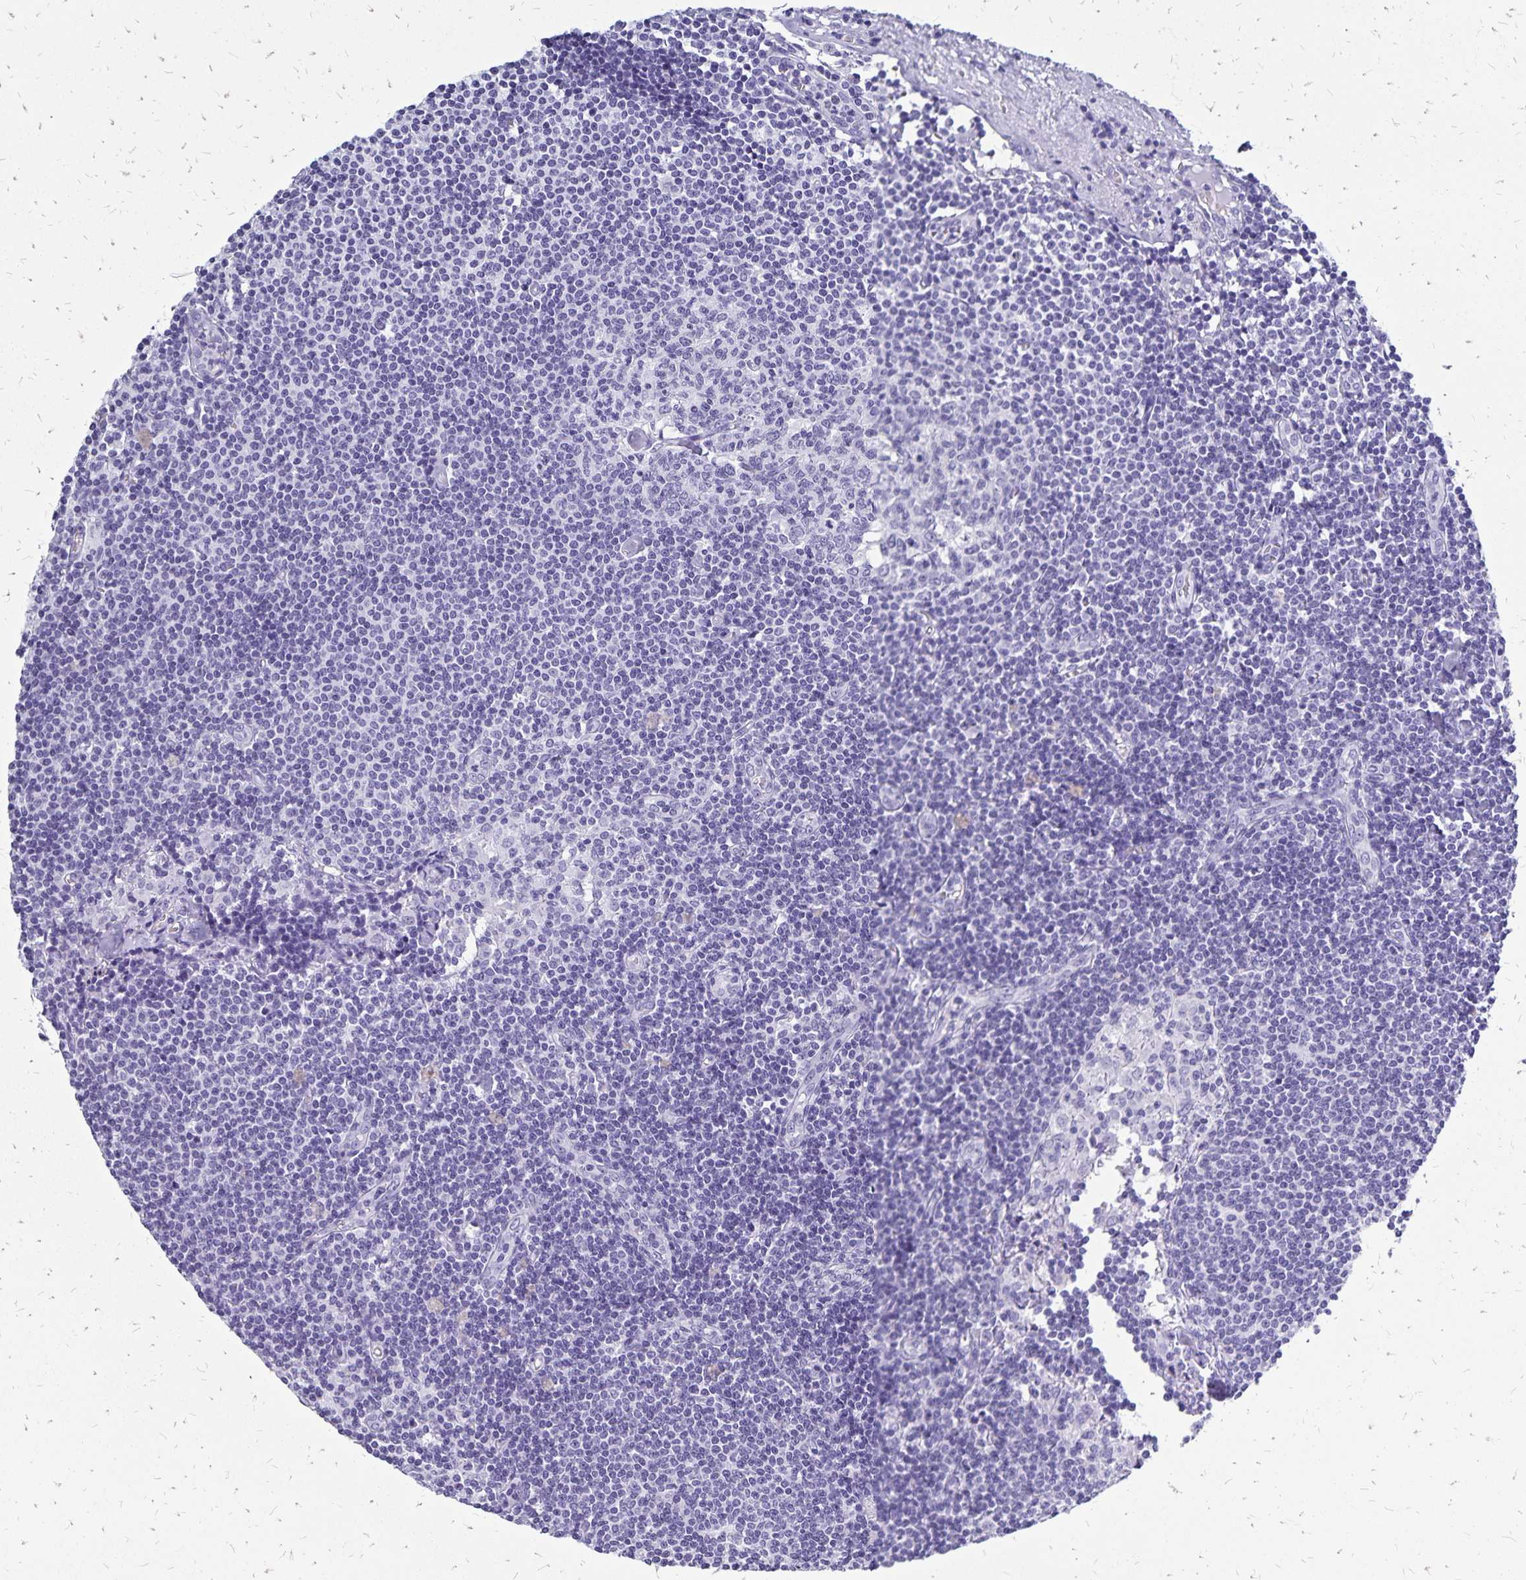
{"staining": {"intensity": "negative", "quantity": "none", "location": "none"}, "tissue": "lymph node", "cell_type": "Germinal center cells", "image_type": "normal", "snomed": [{"axis": "morphology", "description": "Normal tissue, NOS"}, {"axis": "topography", "description": "Lymph node"}], "caption": "Immunohistochemistry (IHC) of benign lymph node displays no expression in germinal center cells. (DAB immunohistochemistry (IHC) with hematoxylin counter stain).", "gene": "HMGB3", "patient": {"sex": "female", "age": 69}}